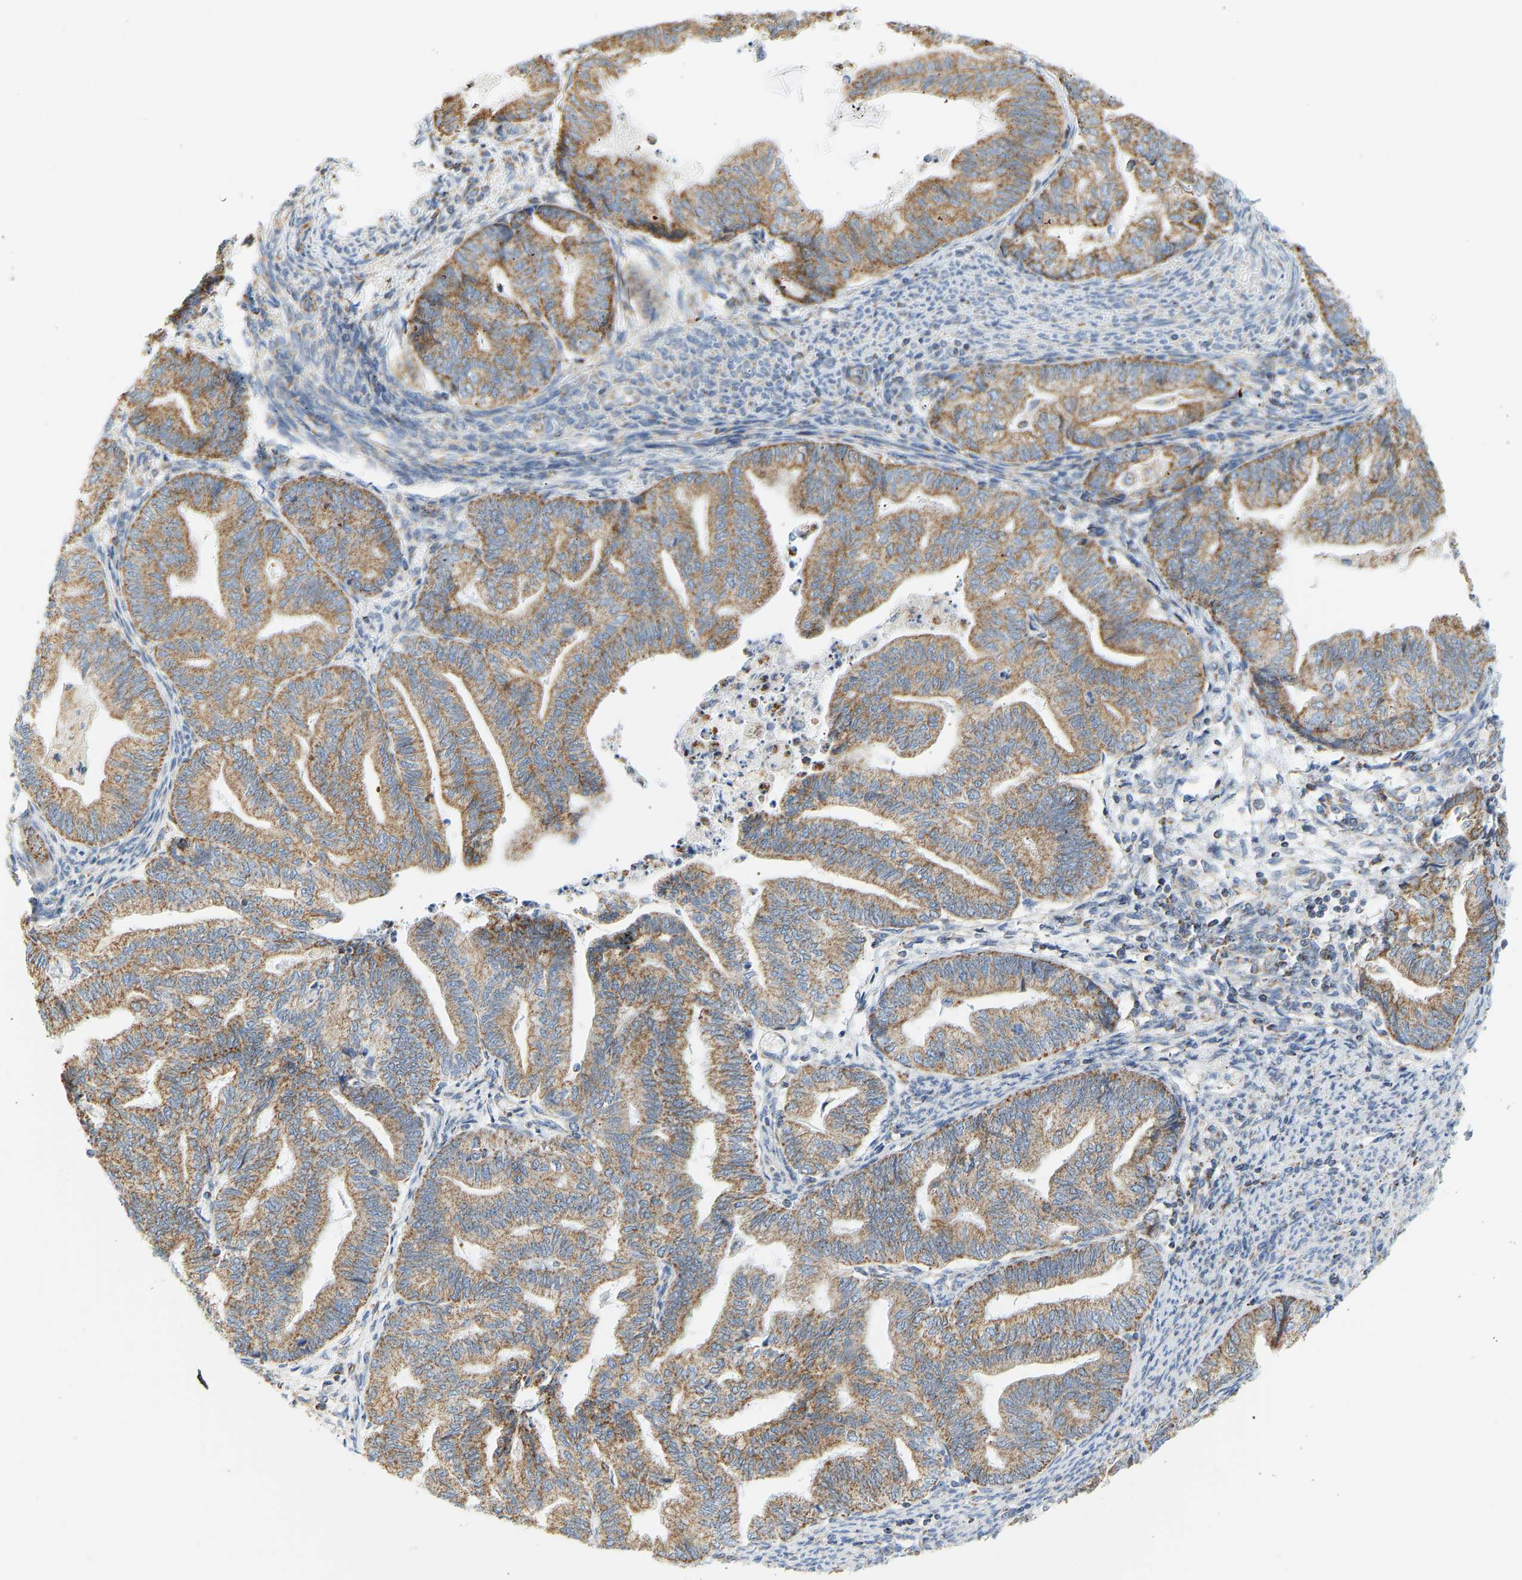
{"staining": {"intensity": "moderate", "quantity": ">75%", "location": "cytoplasmic/membranous"}, "tissue": "endometrial cancer", "cell_type": "Tumor cells", "image_type": "cancer", "snomed": [{"axis": "morphology", "description": "Adenocarcinoma, NOS"}, {"axis": "topography", "description": "Endometrium"}], "caption": "This is an image of IHC staining of endometrial cancer (adenocarcinoma), which shows moderate staining in the cytoplasmic/membranous of tumor cells.", "gene": "GRPEL2", "patient": {"sex": "female", "age": 79}}